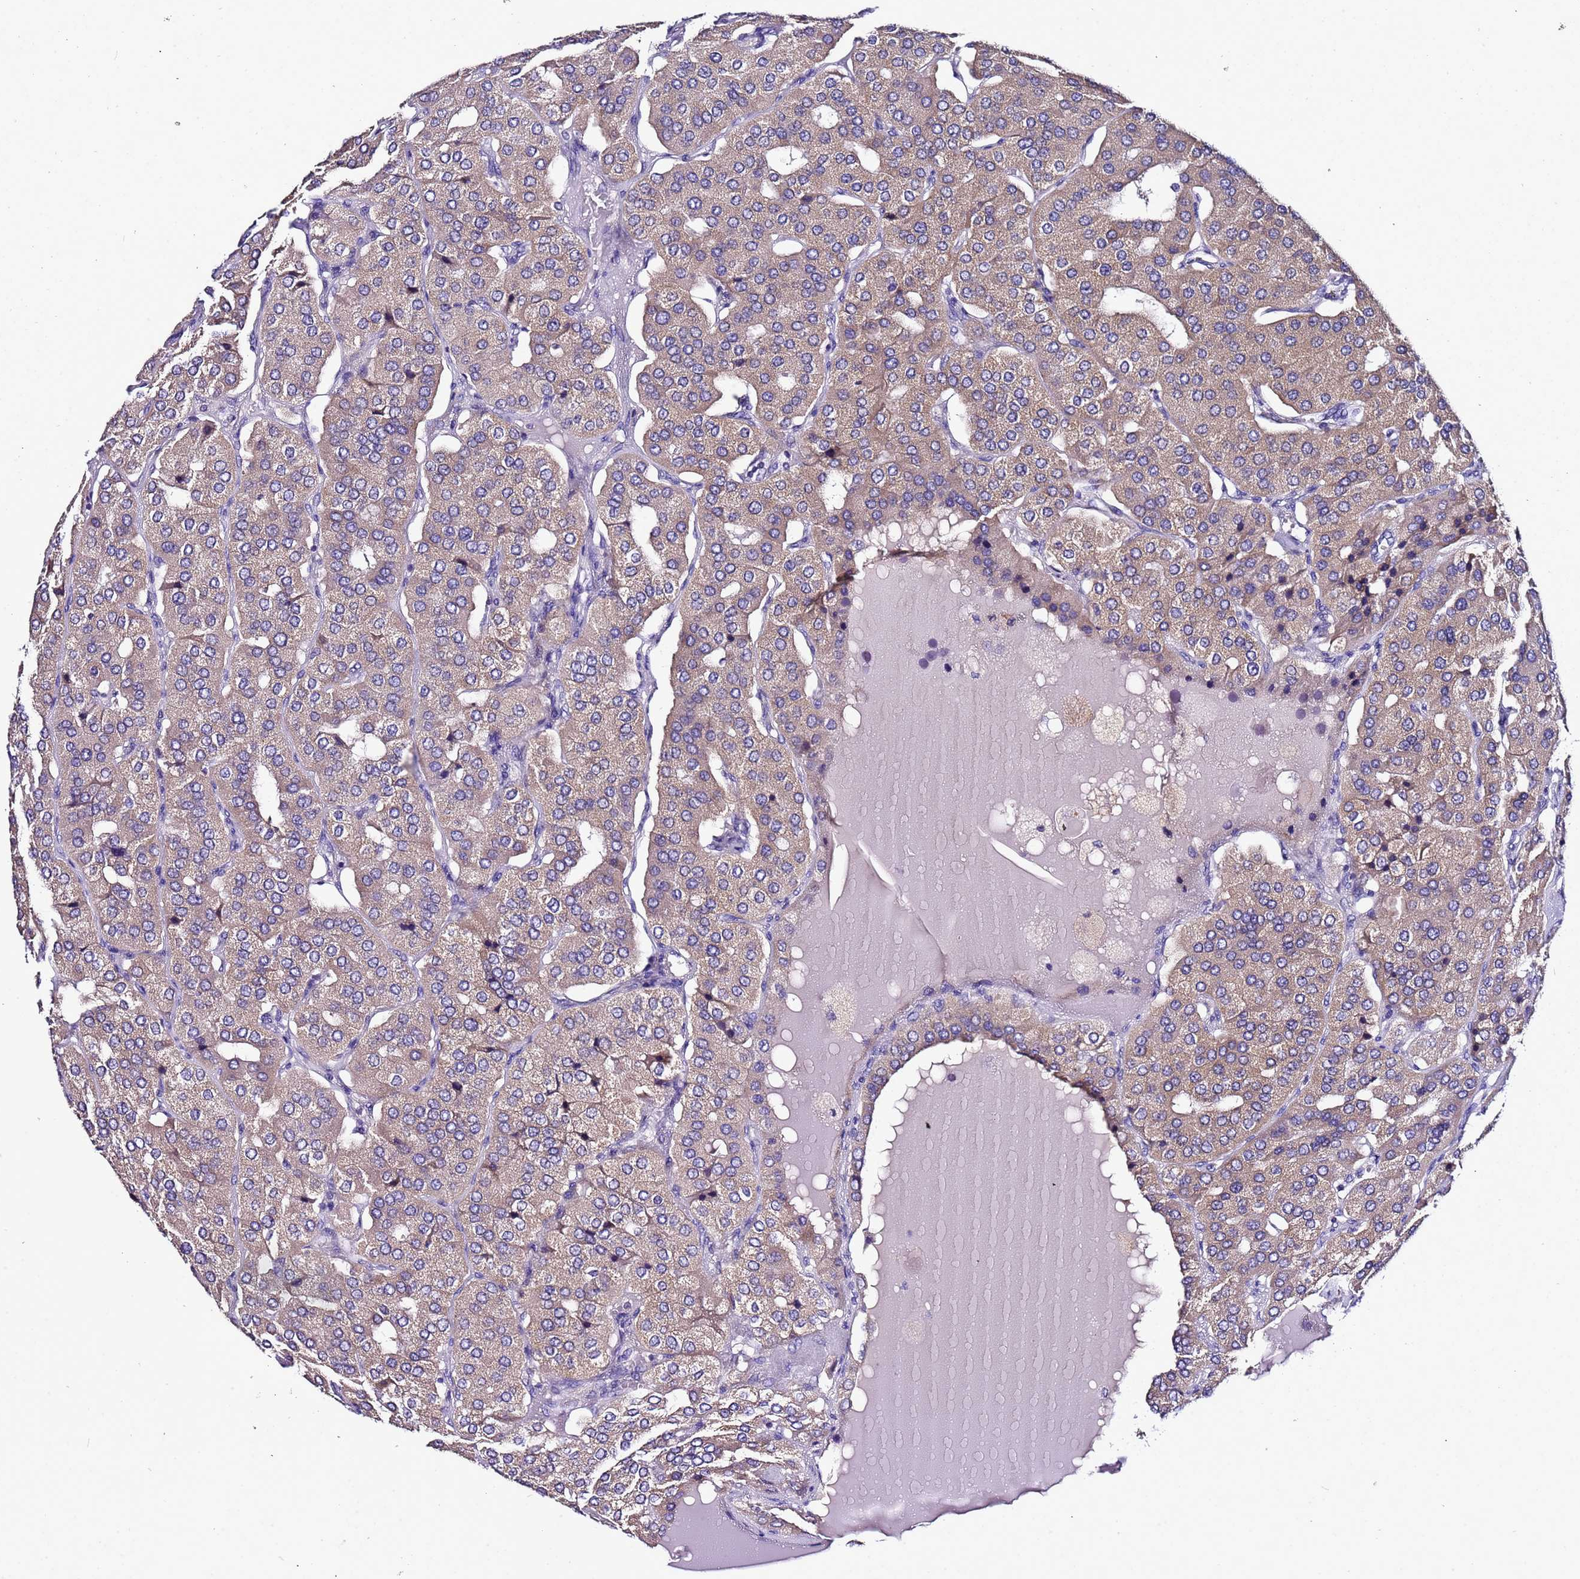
{"staining": {"intensity": "weak", "quantity": "25%-75%", "location": "cytoplasmic/membranous"}, "tissue": "parathyroid gland", "cell_type": "Glandular cells", "image_type": "normal", "snomed": [{"axis": "morphology", "description": "Normal tissue, NOS"}, {"axis": "morphology", "description": "Adenoma, NOS"}, {"axis": "topography", "description": "Parathyroid gland"}], "caption": "This histopathology image demonstrates unremarkable parathyroid gland stained with immunohistochemistry to label a protein in brown. The cytoplasmic/membranous of glandular cells show weak positivity for the protein. Nuclei are counter-stained blue.", "gene": "ELMOD2", "patient": {"sex": "female", "age": 86}}